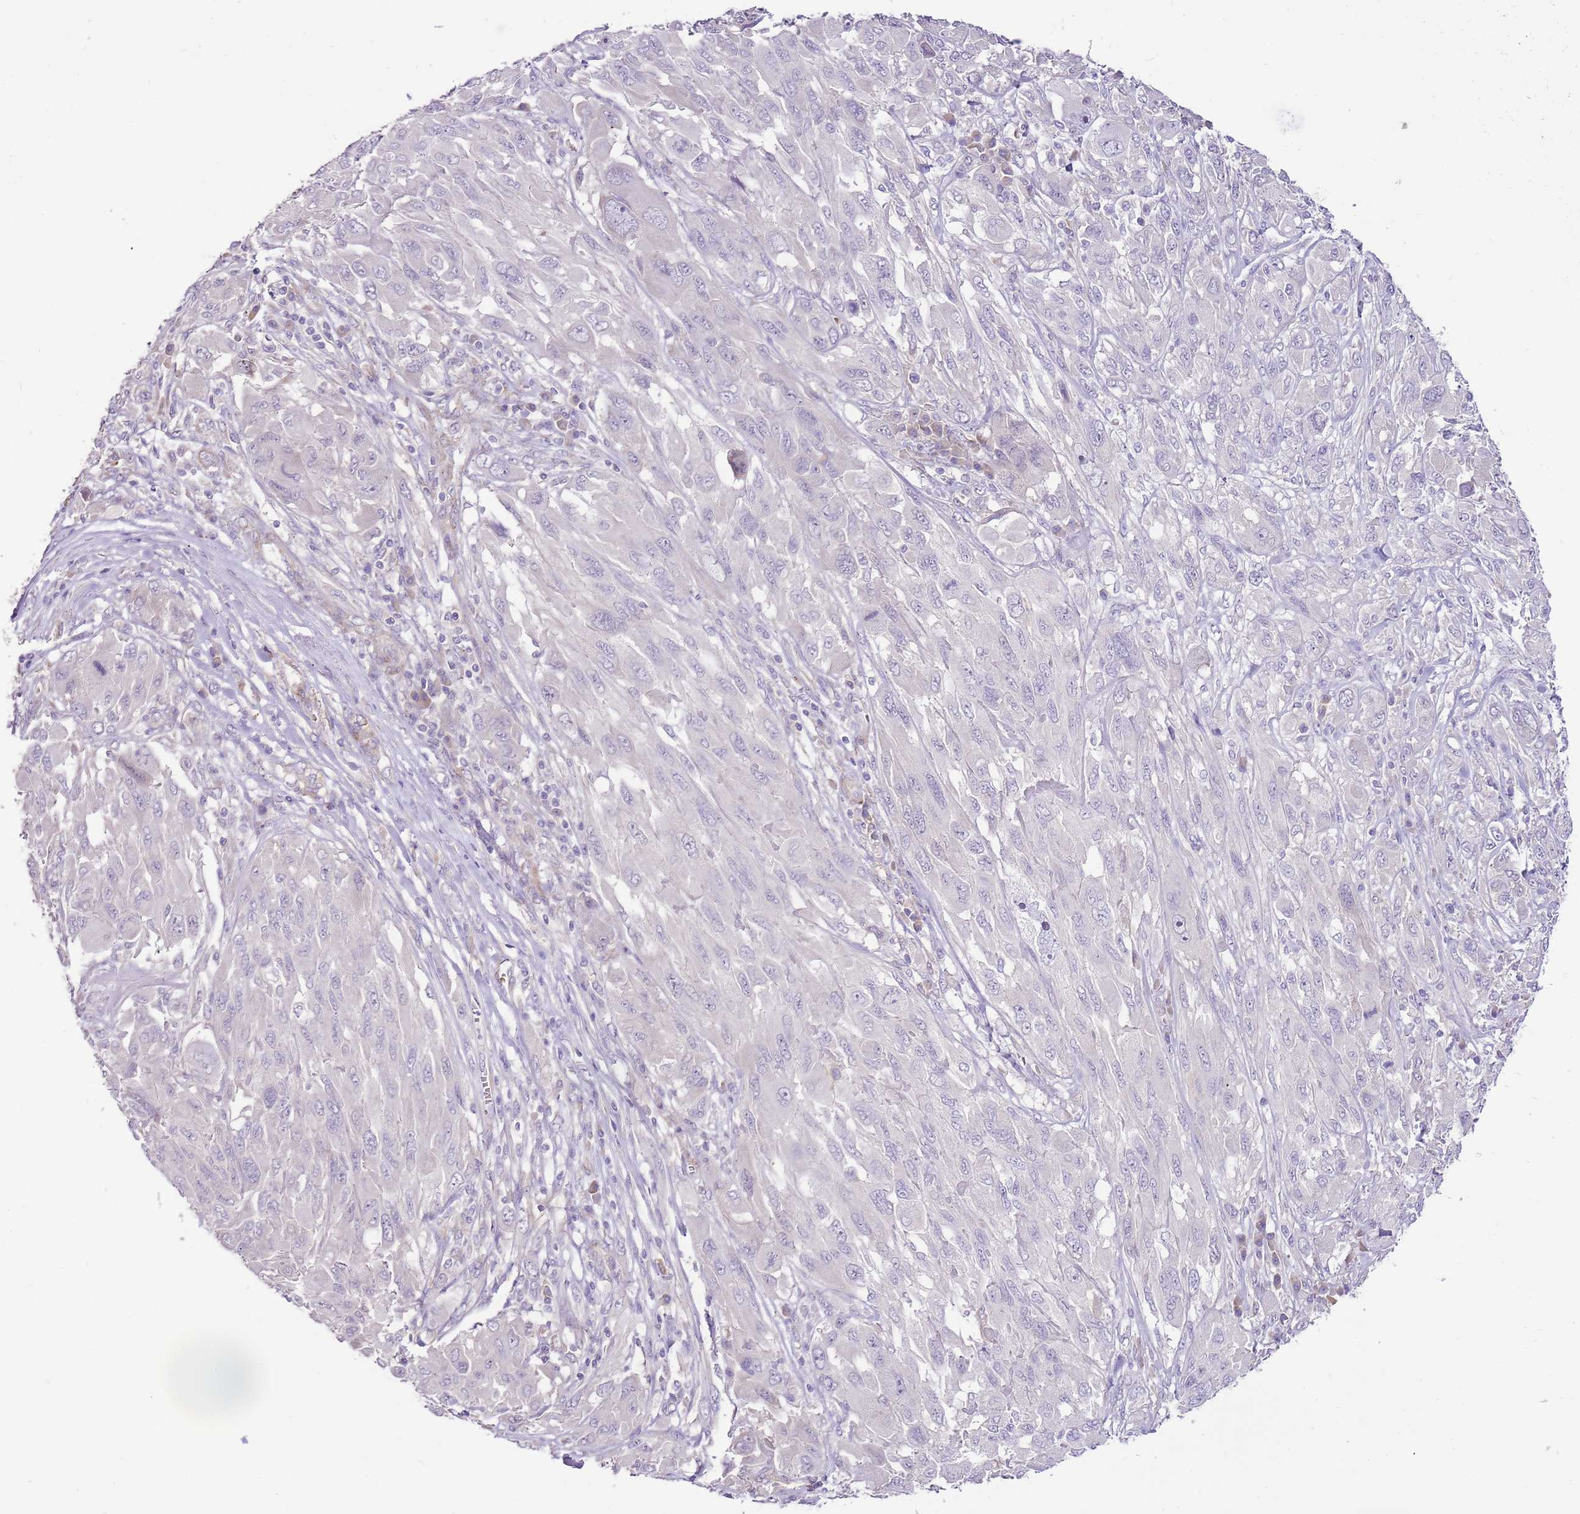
{"staining": {"intensity": "negative", "quantity": "none", "location": "none"}, "tissue": "melanoma", "cell_type": "Tumor cells", "image_type": "cancer", "snomed": [{"axis": "morphology", "description": "Malignant melanoma, NOS"}, {"axis": "topography", "description": "Skin"}], "caption": "Micrograph shows no significant protein positivity in tumor cells of melanoma.", "gene": "RFK", "patient": {"sex": "female", "age": 91}}